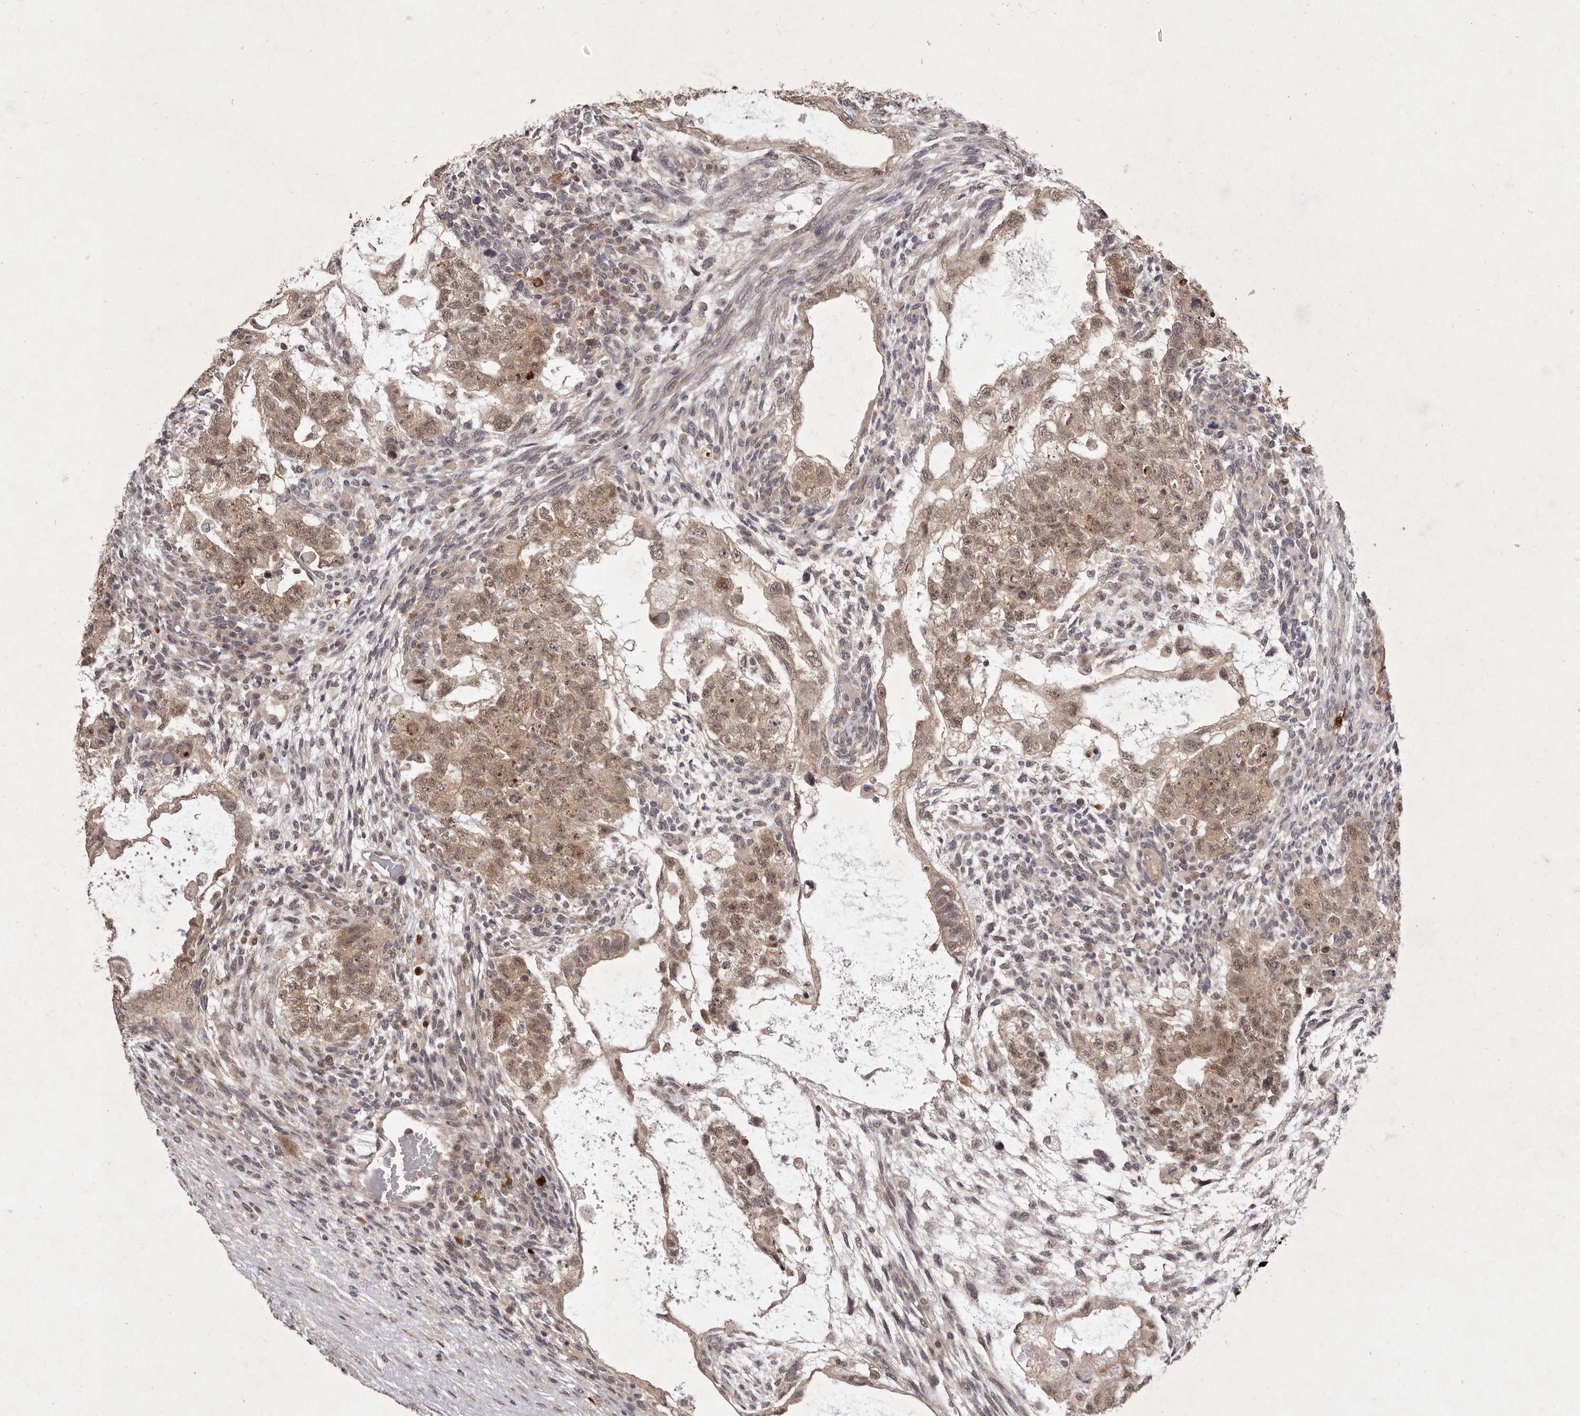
{"staining": {"intensity": "moderate", "quantity": ">75%", "location": "cytoplasmic/membranous,nuclear"}, "tissue": "testis cancer", "cell_type": "Tumor cells", "image_type": "cancer", "snomed": [{"axis": "morphology", "description": "Normal tissue, NOS"}, {"axis": "morphology", "description": "Carcinoma, Embryonal, NOS"}, {"axis": "topography", "description": "Testis"}], "caption": "Immunohistochemistry (IHC) histopathology image of human embryonal carcinoma (testis) stained for a protein (brown), which exhibits medium levels of moderate cytoplasmic/membranous and nuclear positivity in approximately >75% of tumor cells.", "gene": "BUD31", "patient": {"sex": "male", "age": 36}}